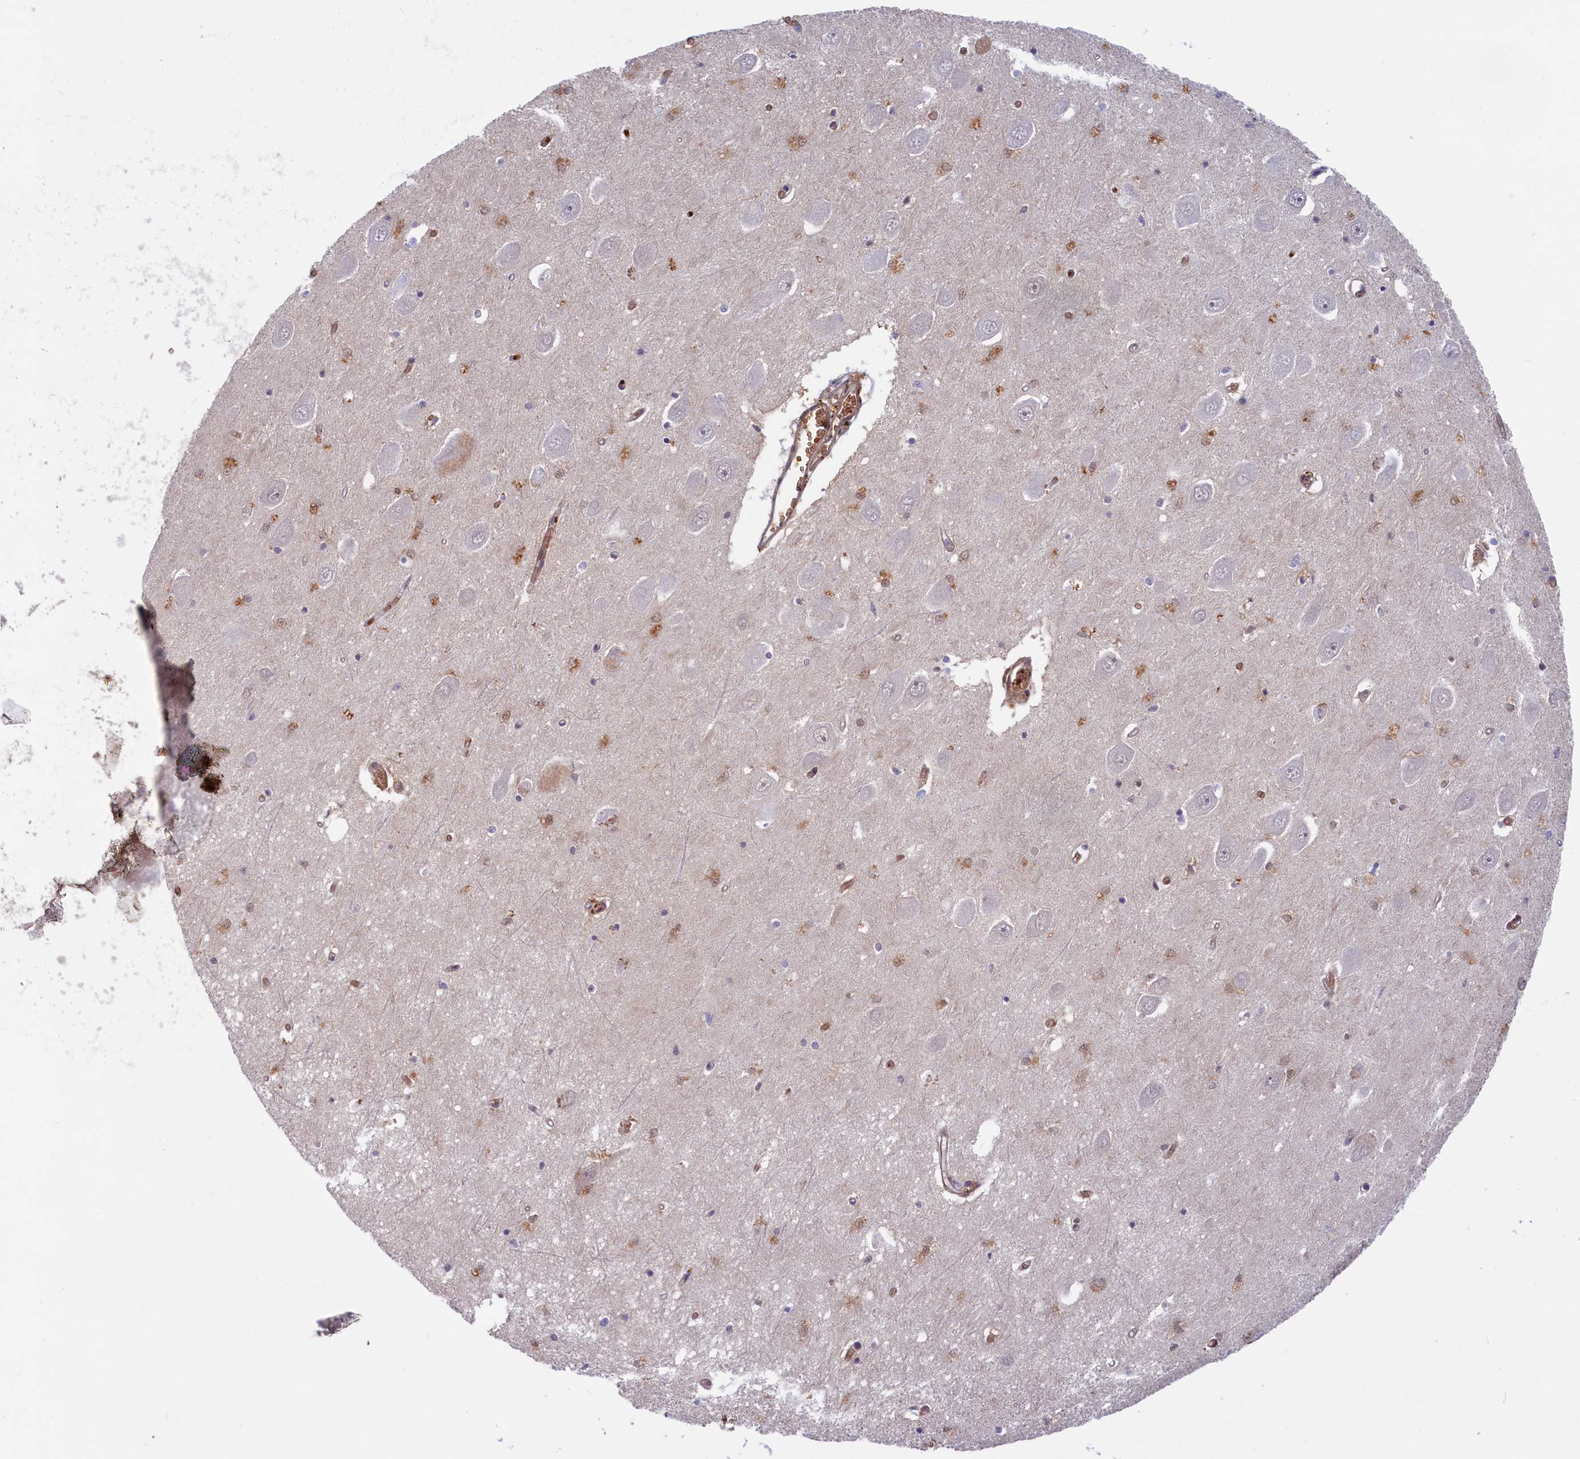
{"staining": {"intensity": "moderate", "quantity": "<25%", "location": "cytoplasmic/membranous,nuclear"}, "tissue": "hippocampus", "cell_type": "Glial cells", "image_type": "normal", "snomed": [{"axis": "morphology", "description": "Normal tissue, NOS"}, {"axis": "topography", "description": "Hippocampus"}], "caption": "A brown stain labels moderate cytoplasmic/membranous,nuclear staining of a protein in glial cells of benign hippocampus.", "gene": "BLVRB", "patient": {"sex": "male", "age": 70}}